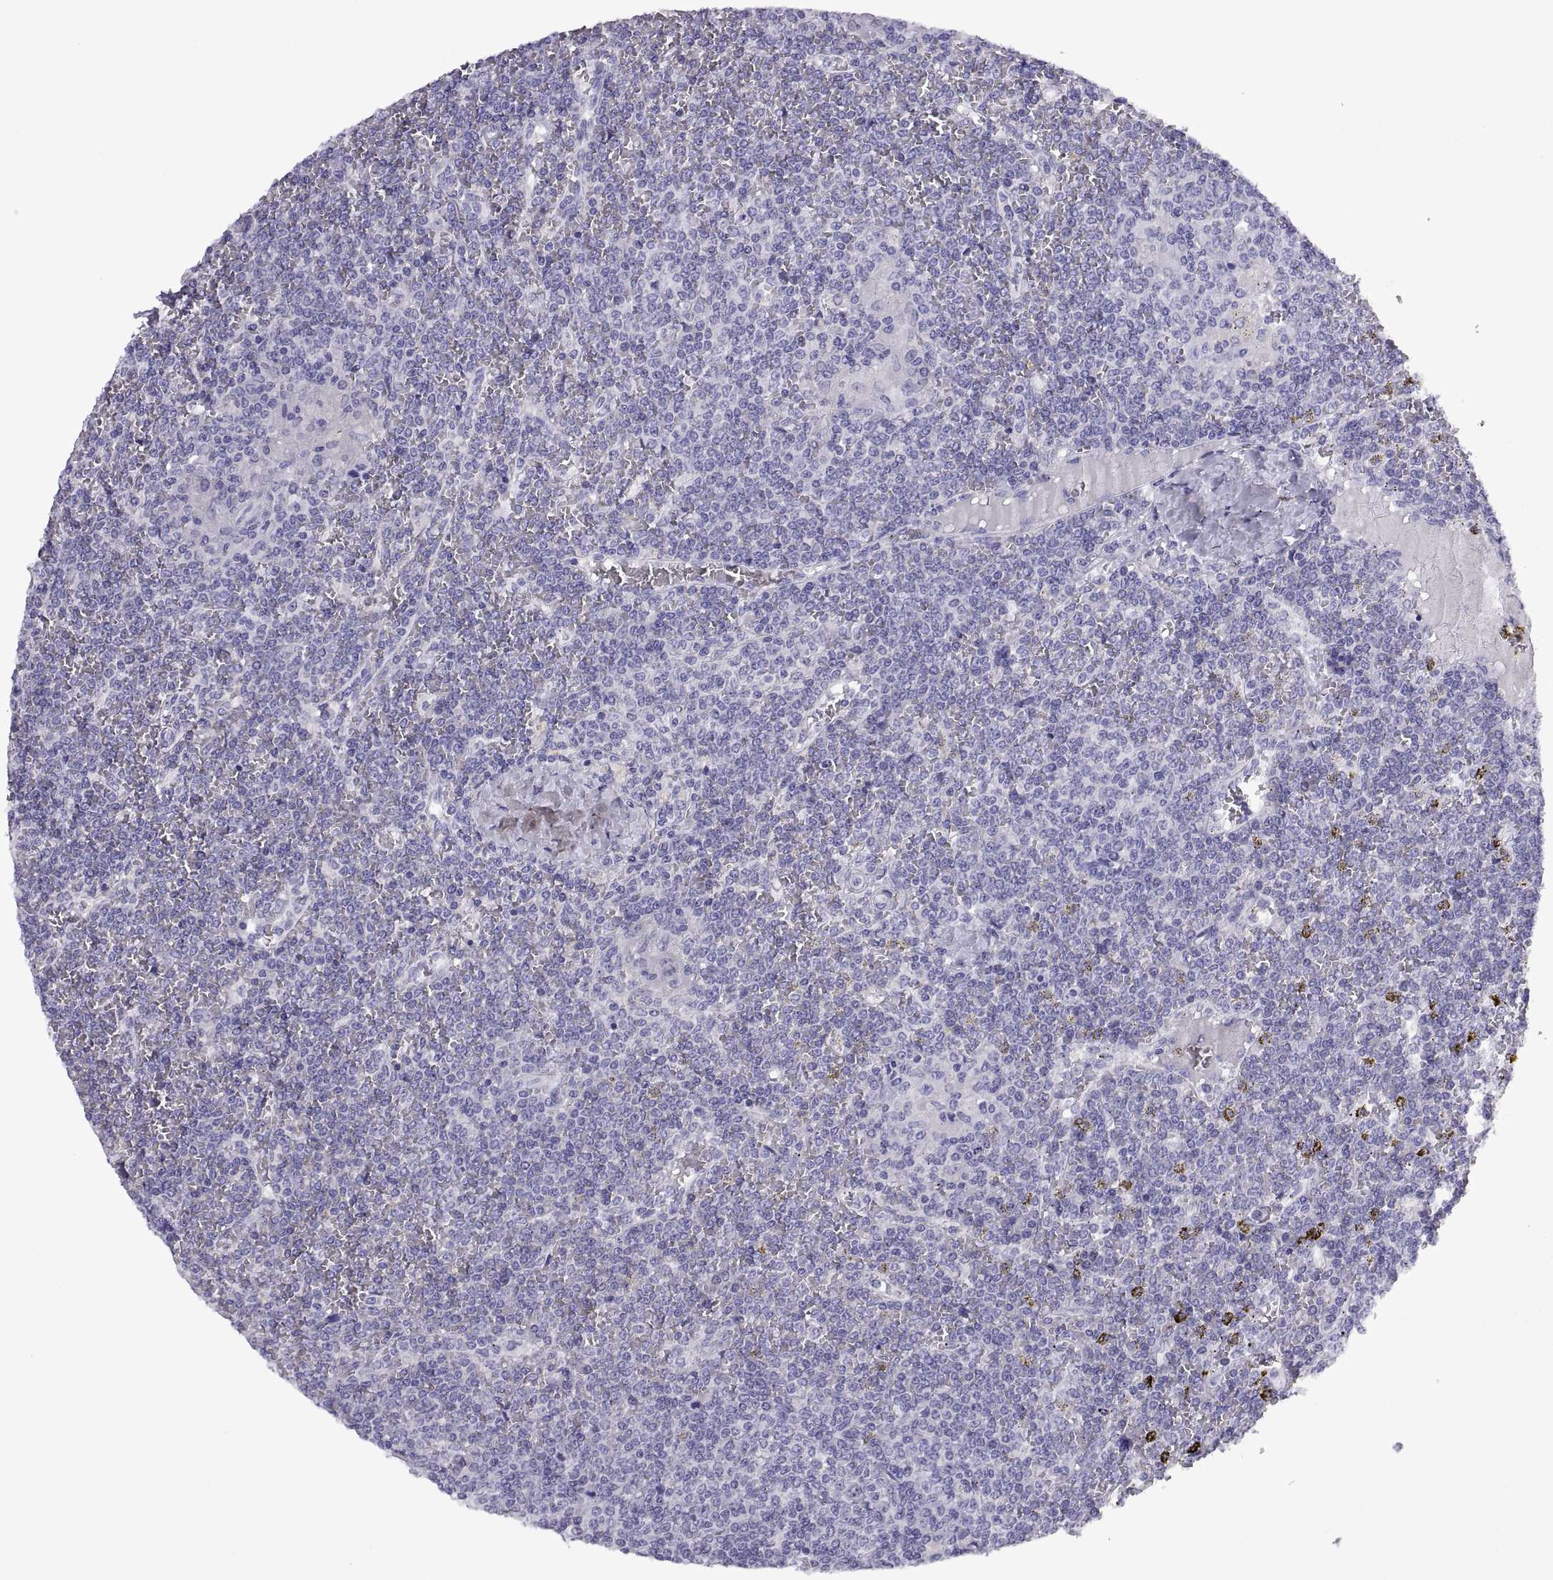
{"staining": {"intensity": "negative", "quantity": "none", "location": "none"}, "tissue": "lymphoma", "cell_type": "Tumor cells", "image_type": "cancer", "snomed": [{"axis": "morphology", "description": "Malignant lymphoma, non-Hodgkin's type, Low grade"}, {"axis": "topography", "description": "Spleen"}], "caption": "There is no significant staining in tumor cells of lymphoma.", "gene": "RGS20", "patient": {"sex": "female", "age": 19}}